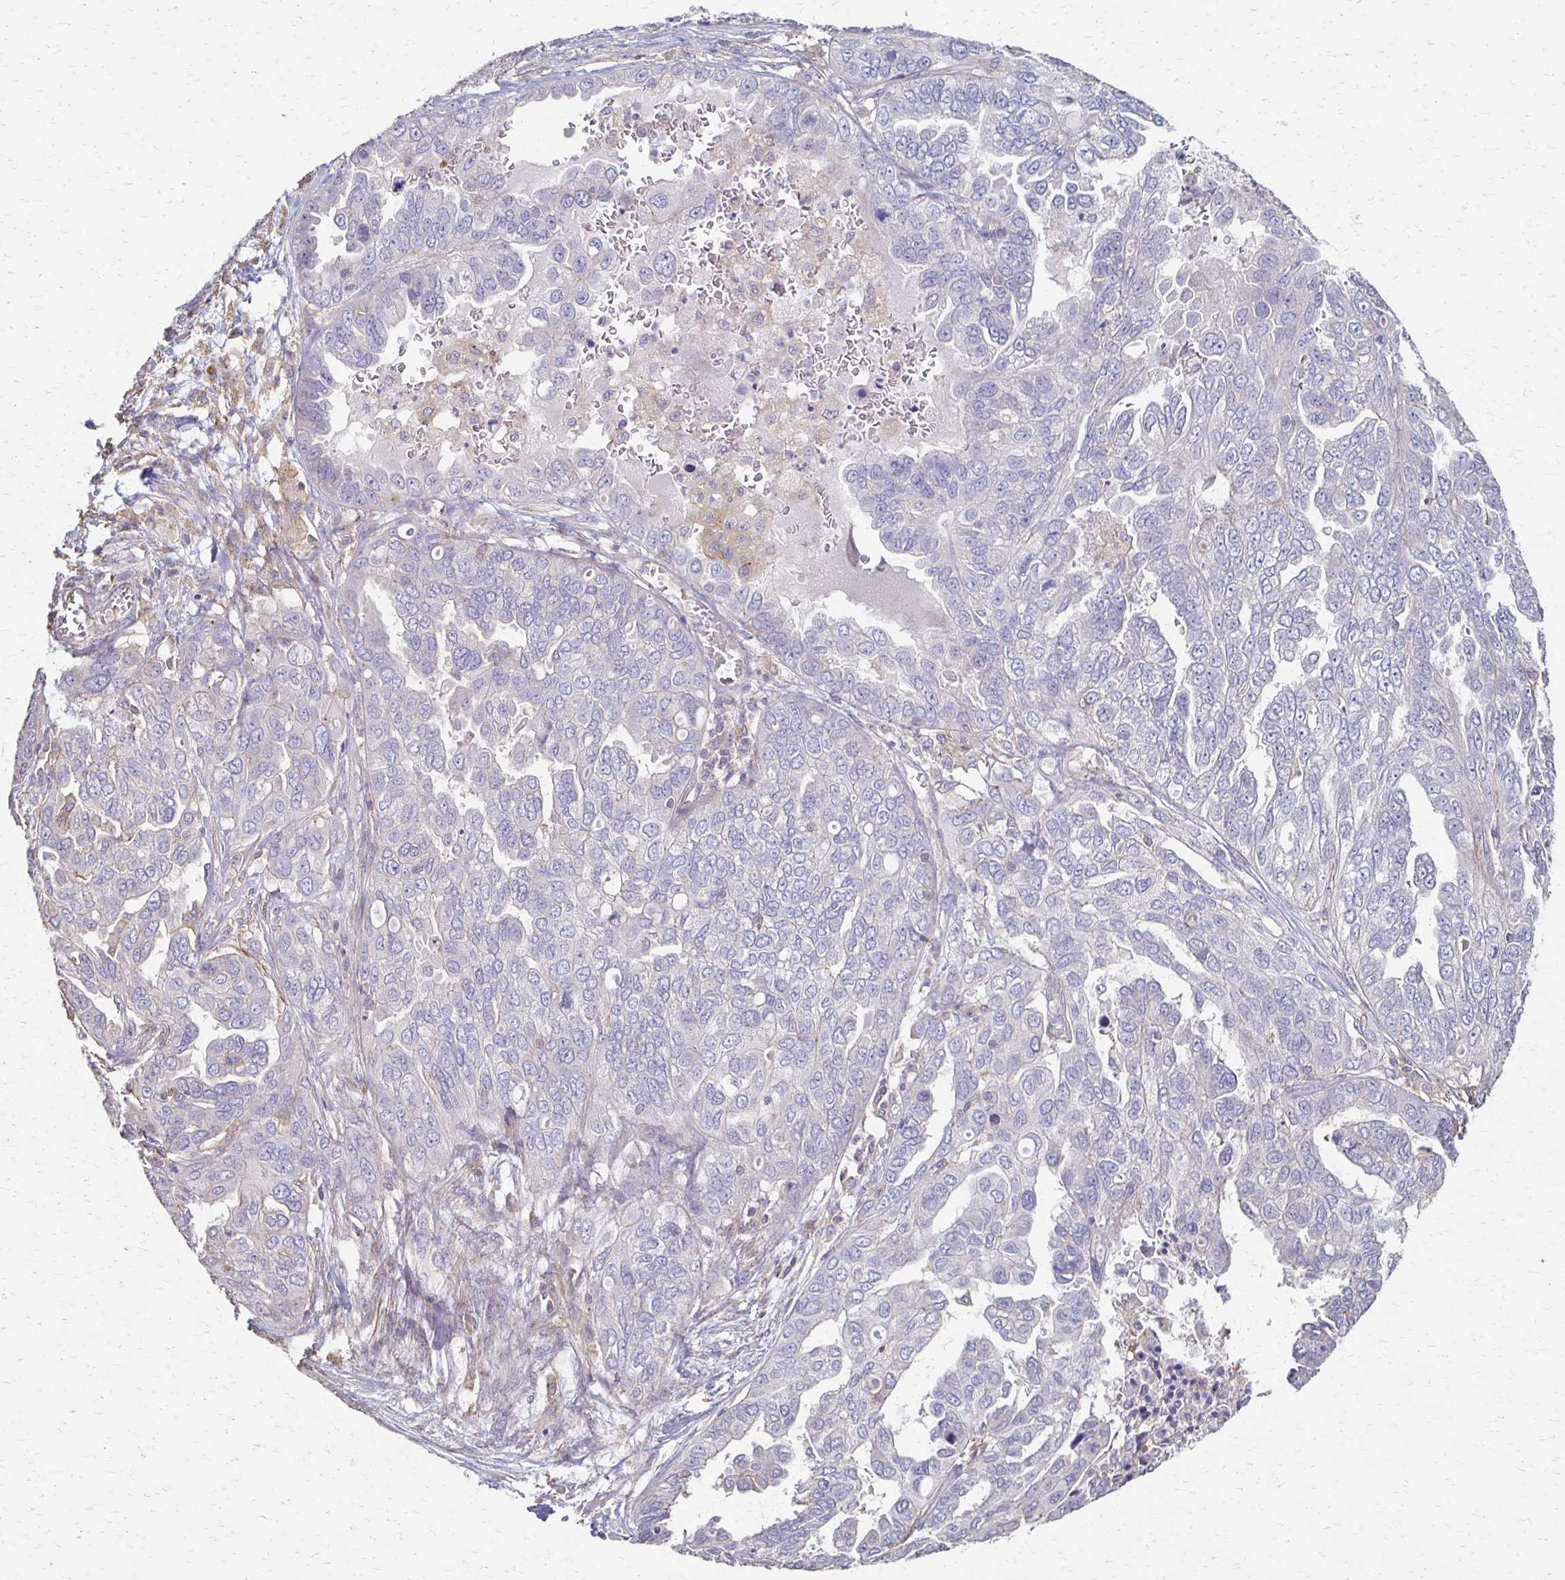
{"staining": {"intensity": "negative", "quantity": "none", "location": "none"}, "tissue": "ovarian cancer", "cell_type": "Tumor cells", "image_type": "cancer", "snomed": [{"axis": "morphology", "description": "Cystadenocarcinoma, serous, NOS"}, {"axis": "topography", "description": "Ovary"}], "caption": "Tumor cells are negative for protein expression in human serous cystadenocarcinoma (ovarian).", "gene": "C1QTNF7", "patient": {"sex": "female", "age": 53}}